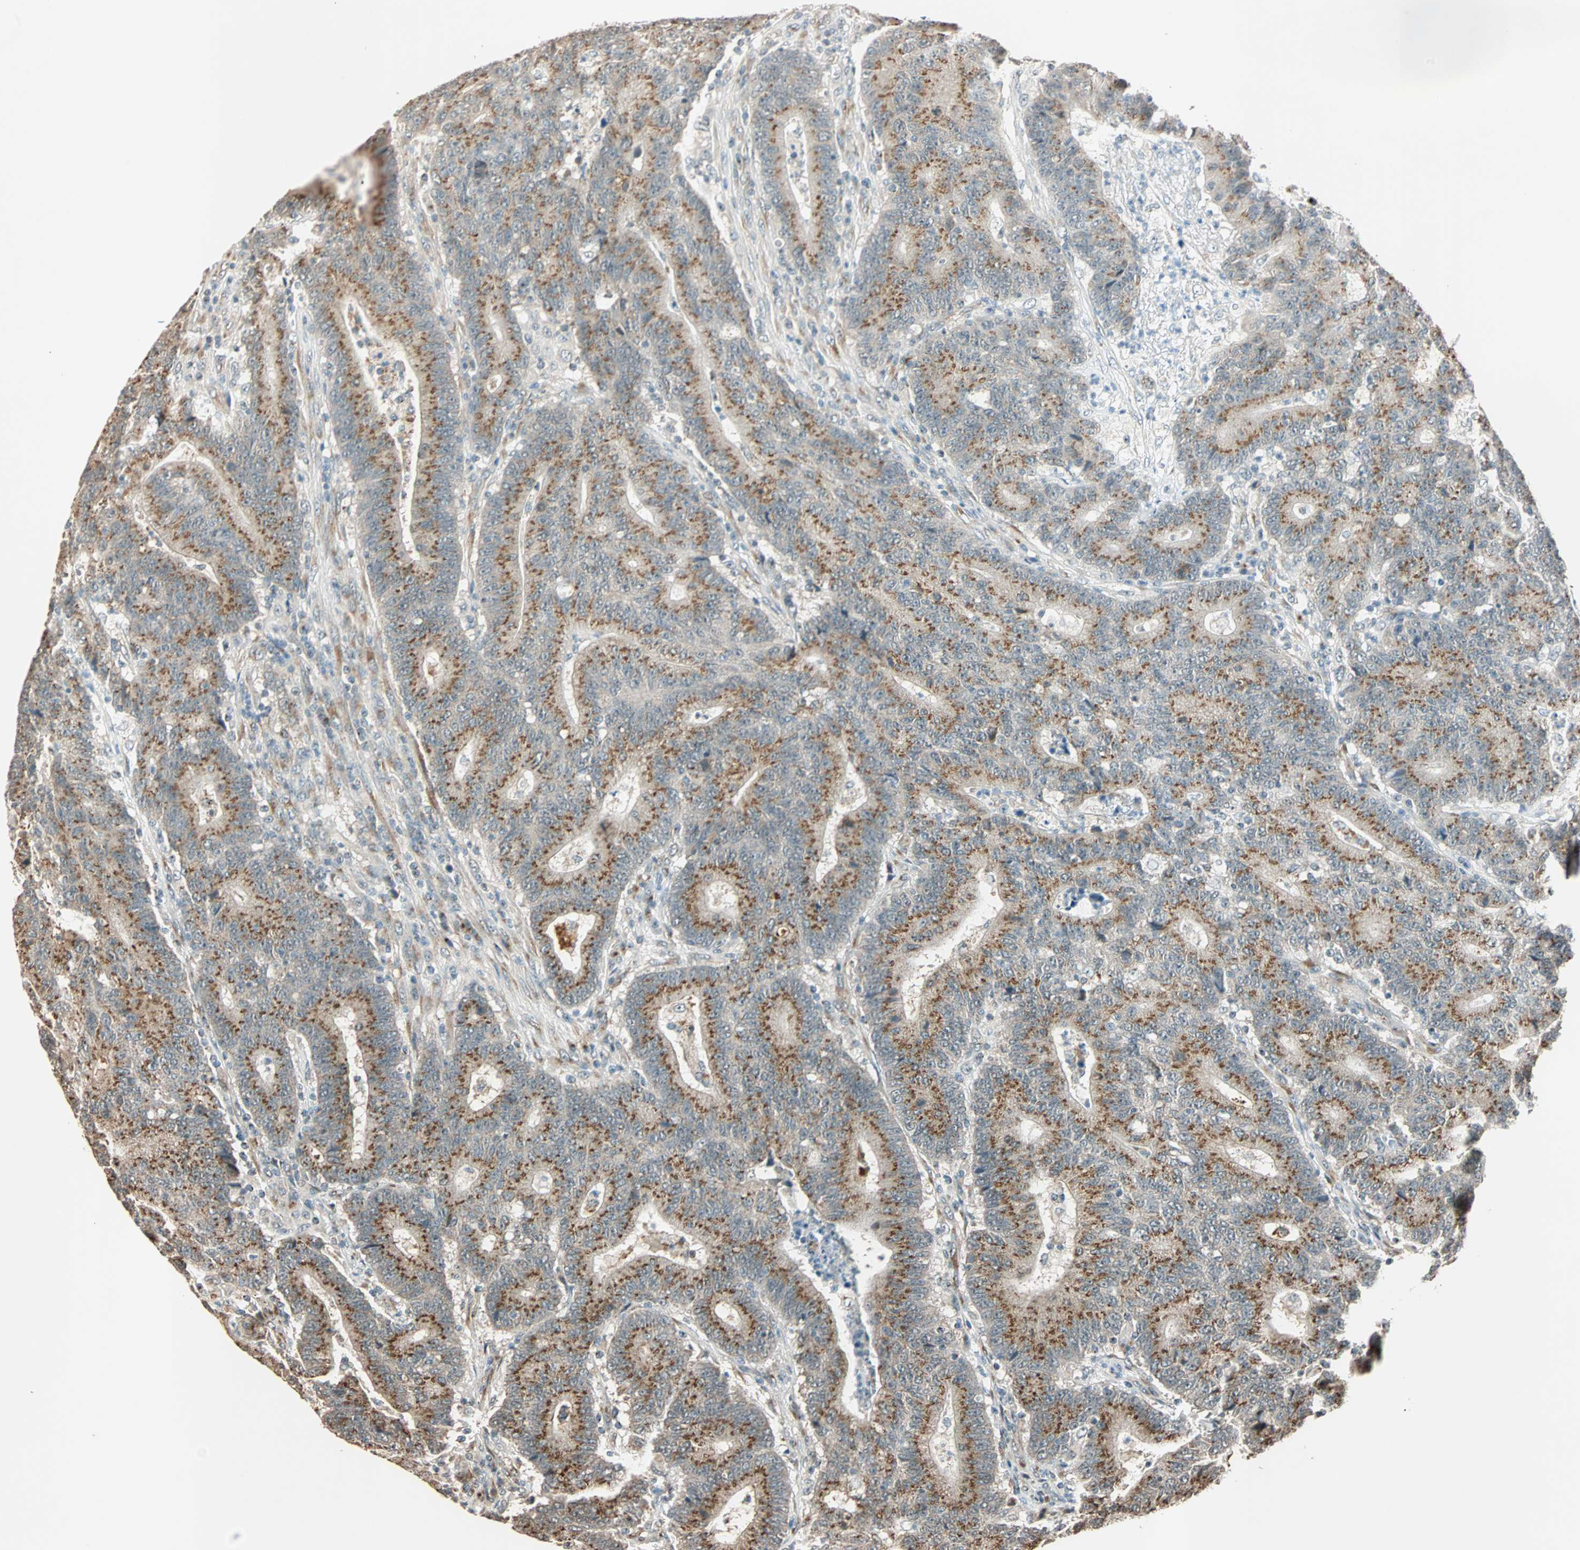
{"staining": {"intensity": "weak", "quantity": "25%-75%", "location": "cytoplasmic/membranous"}, "tissue": "colorectal cancer", "cell_type": "Tumor cells", "image_type": "cancer", "snomed": [{"axis": "morphology", "description": "Normal tissue, NOS"}, {"axis": "morphology", "description": "Adenocarcinoma, NOS"}, {"axis": "topography", "description": "Colon"}], "caption": "Colorectal cancer (adenocarcinoma) tissue reveals weak cytoplasmic/membranous staining in approximately 25%-75% of tumor cells, visualized by immunohistochemistry. (IHC, brightfield microscopy, high magnification).", "gene": "PRDM2", "patient": {"sex": "female", "age": 75}}